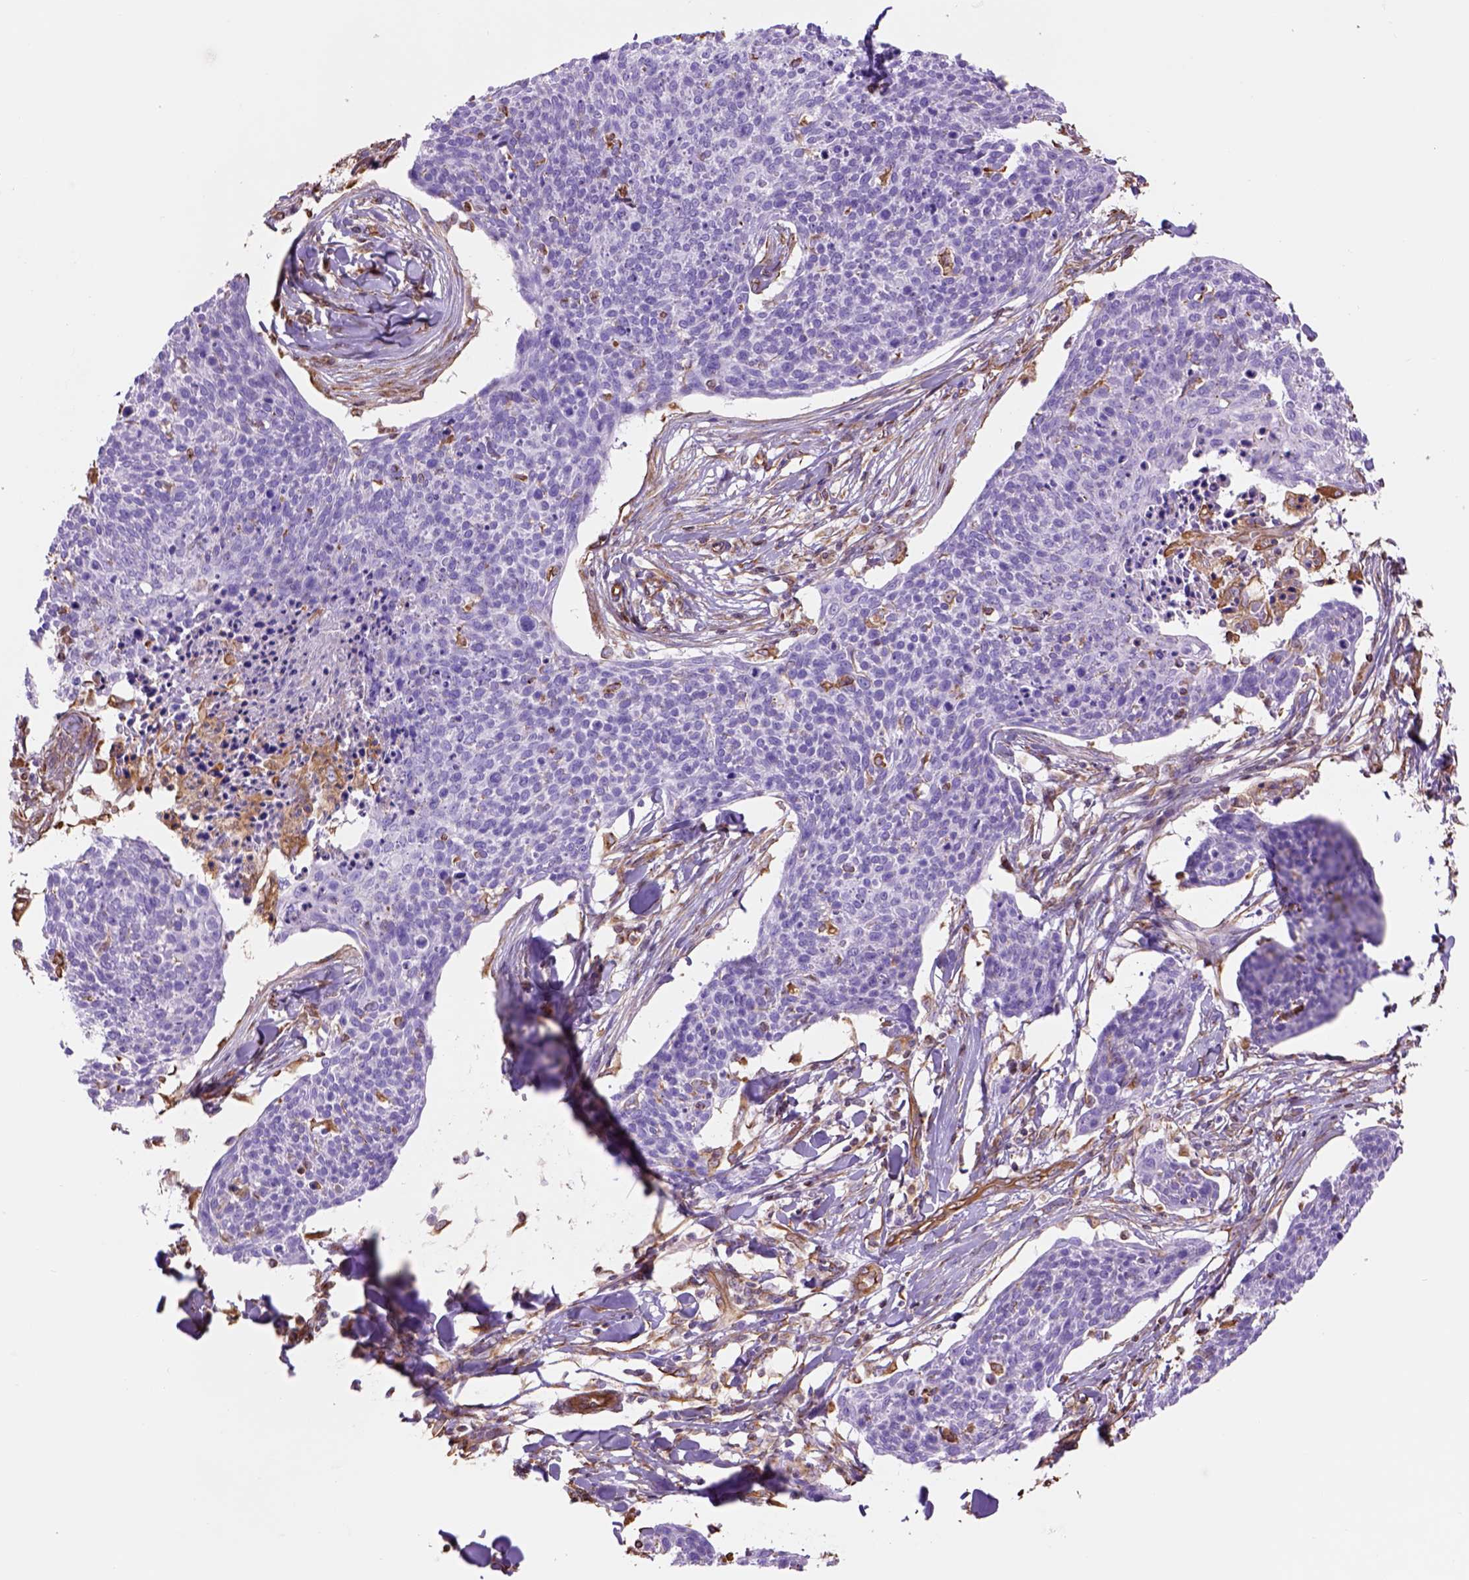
{"staining": {"intensity": "negative", "quantity": "none", "location": "none"}, "tissue": "skin cancer", "cell_type": "Tumor cells", "image_type": "cancer", "snomed": [{"axis": "morphology", "description": "Squamous cell carcinoma, NOS"}, {"axis": "topography", "description": "Skin"}, {"axis": "topography", "description": "Vulva"}], "caption": "A micrograph of skin cancer (squamous cell carcinoma) stained for a protein shows no brown staining in tumor cells.", "gene": "ZZZ3", "patient": {"sex": "female", "age": 75}}